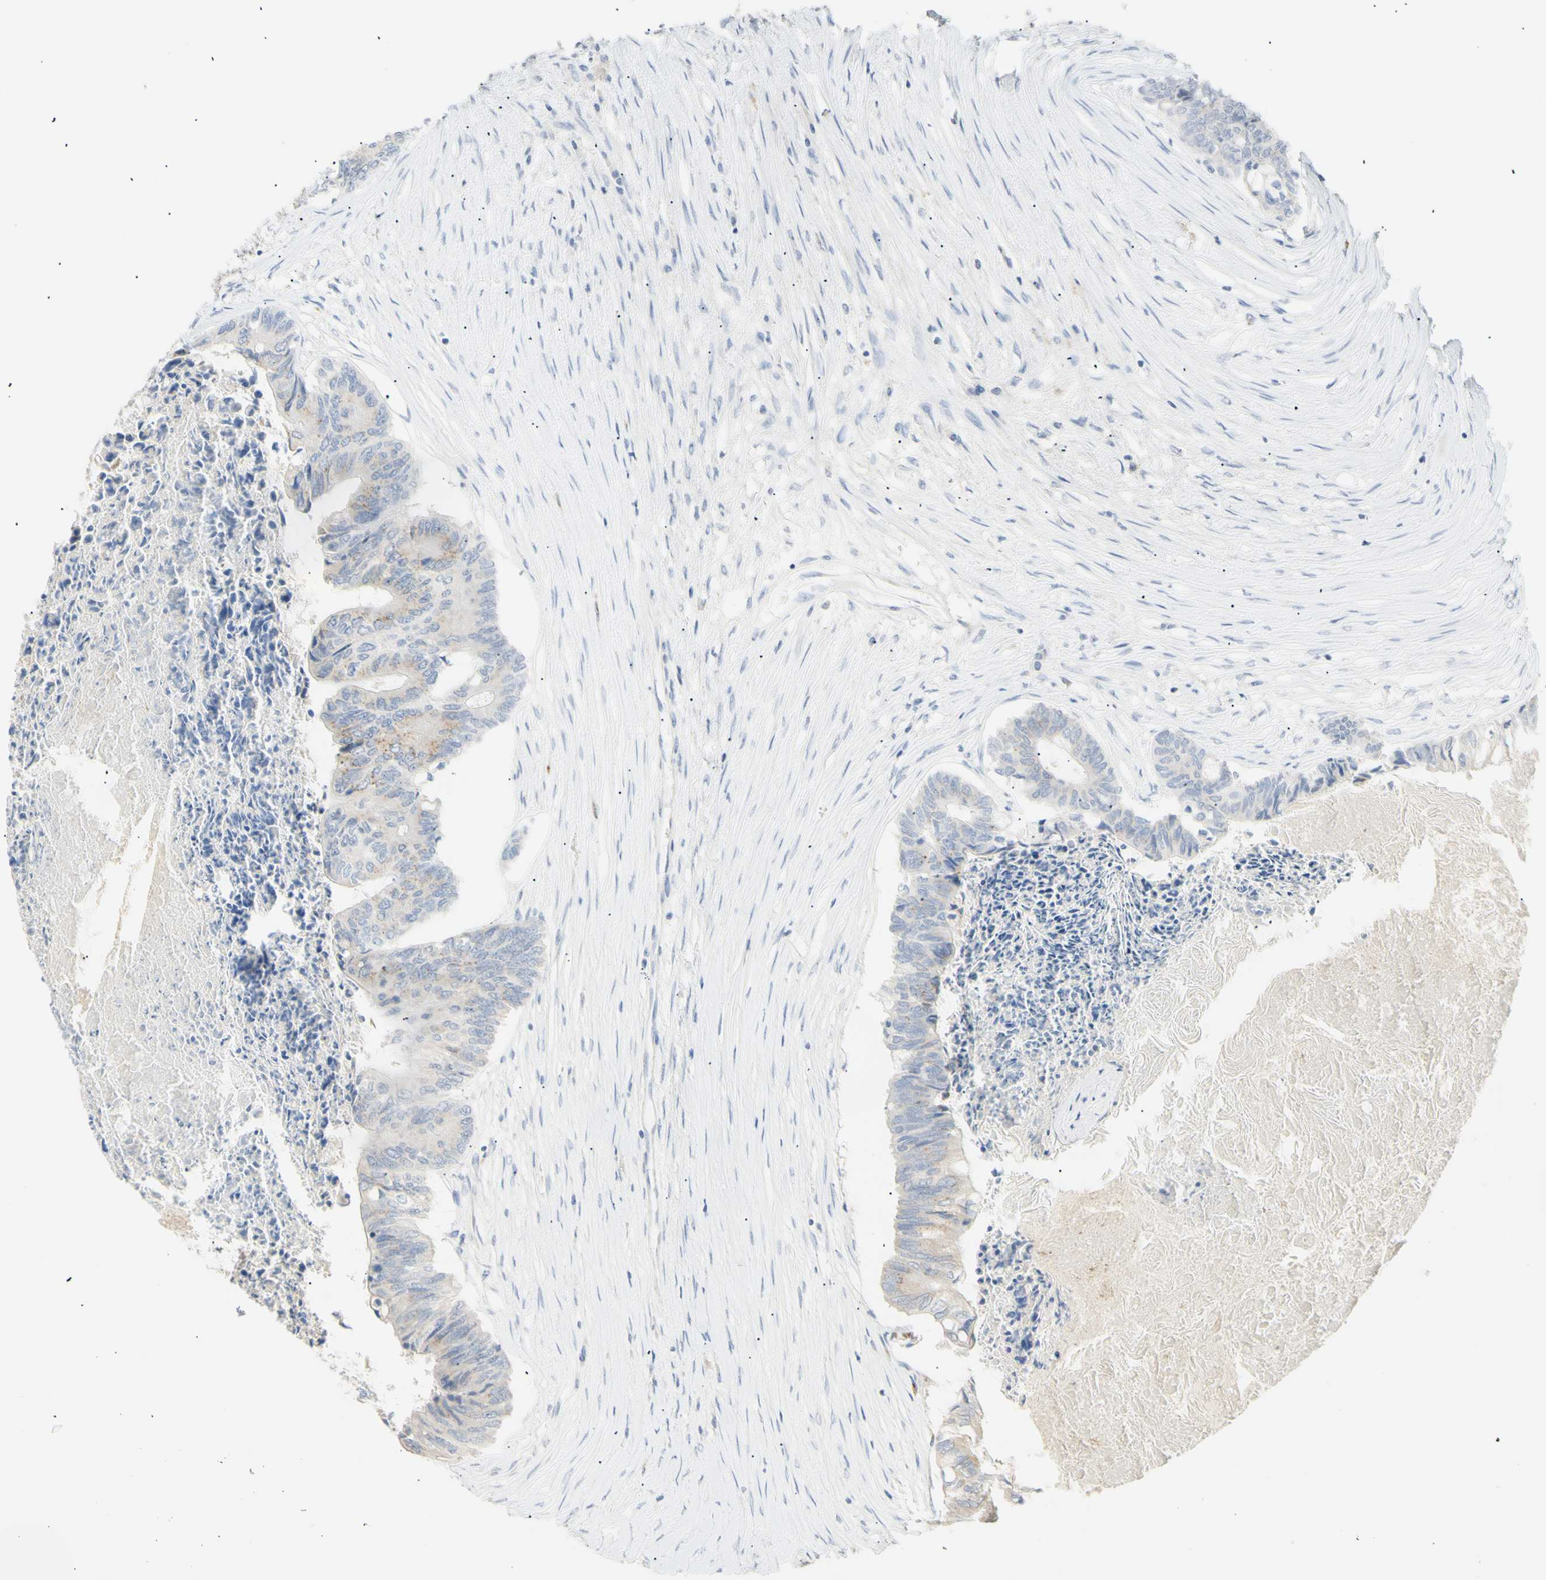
{"staining": {"intensity": "weak", "quantity": ">75%", "location": "cytoplasmic/membranous"}, "tissue": "colorectal cancer", "cell_type": "Tumor cells", "image_type": "cancer", "snomed": [{"axis": "morphology", "description": "Adenocarcinoma, NOS"}, {"axis": "topography", "description": "Rectum"}], "caption": "The image shows staining of colorectal cancer, revealing weak cytoplasmic/membranous protein positivity (brown color) within tumor cells.", "gene": "B4GALNT3", "patient": {"sex": "male", "age": 63}}